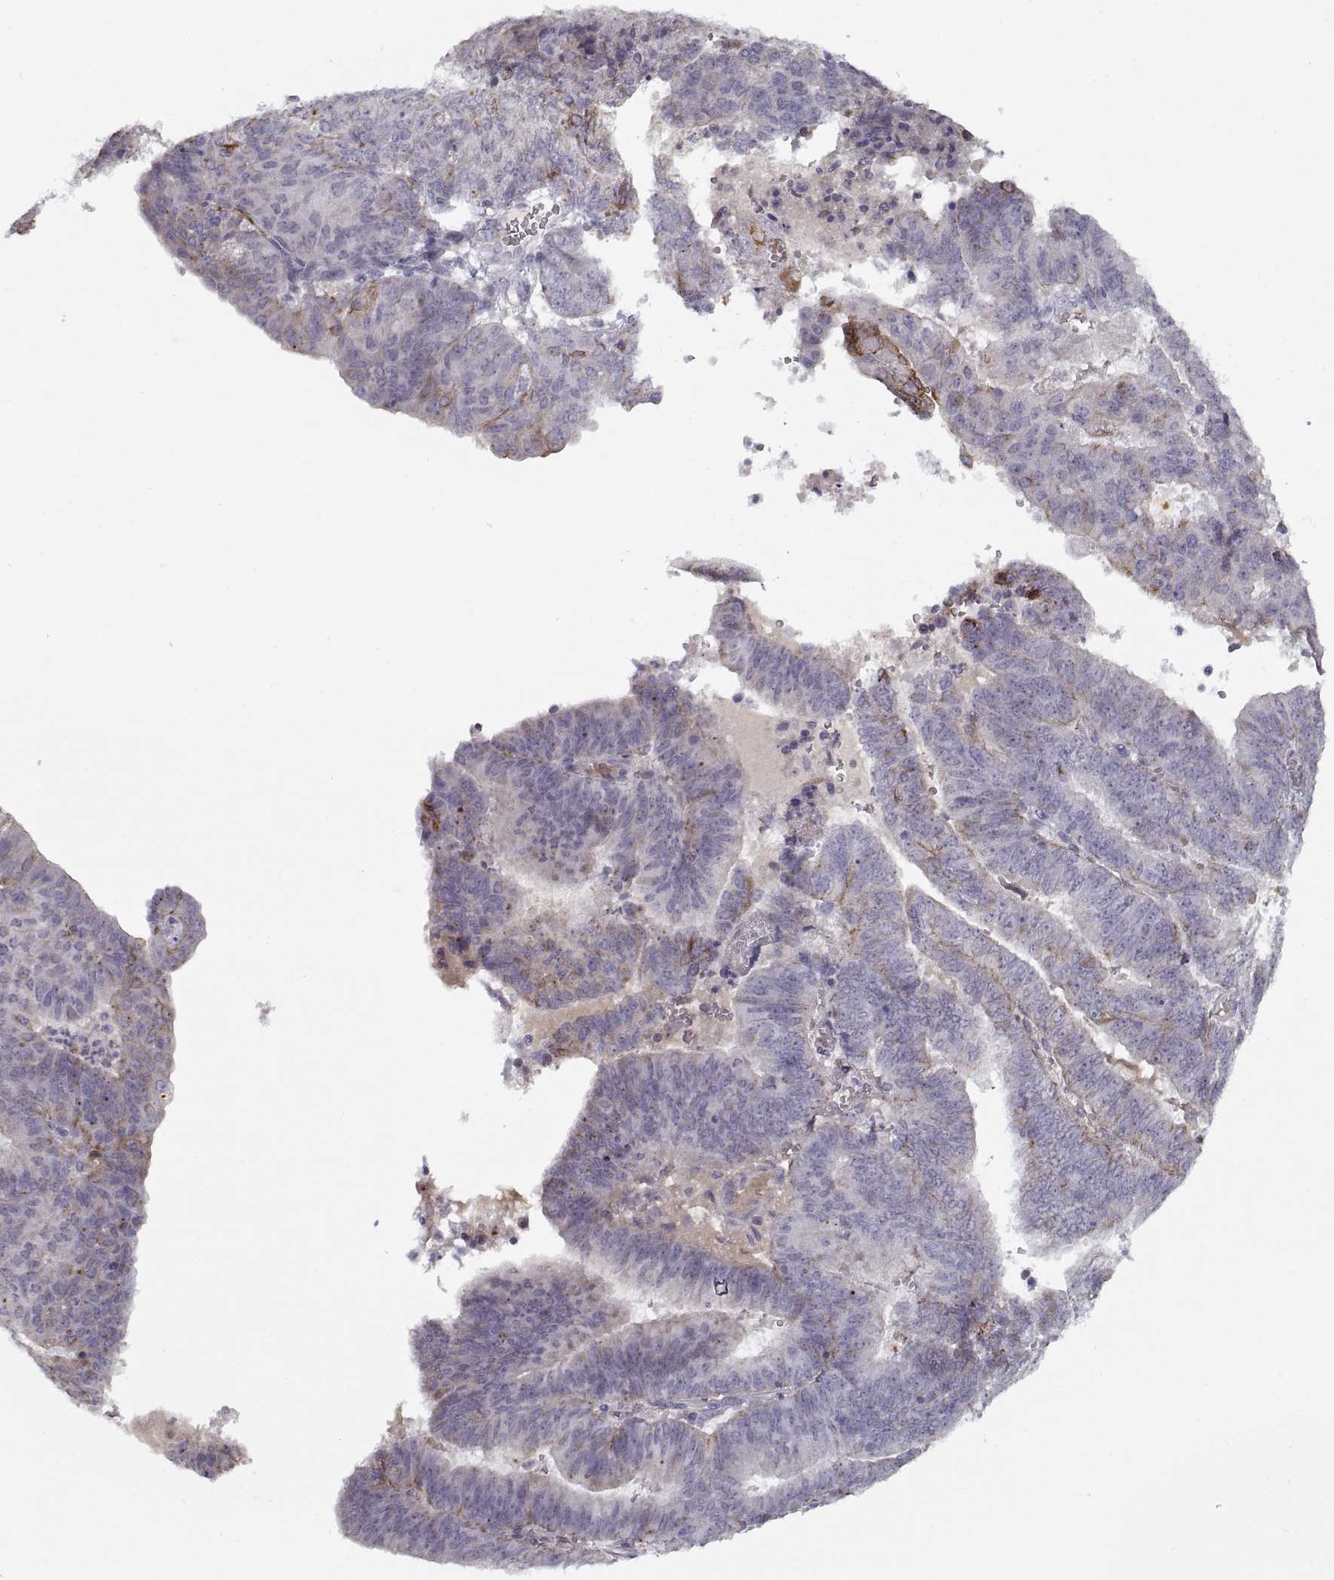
{"staining": {"intensity": "moderate", "quantity": "<25%", "location": "cytoplasmic/membranous"}, "tissue": "endometrial cancer", "cell_type": "Tumor cells", "image_type": "cancer", "snomed": [{"axis": "morphology", "description": "Adenocarcinoma, NOS"}, {"axis": "topography", "description": "Endometrium"}], "caption": "Endometrial adenocarcinoma was stained to show a protein in brown. There is low levels of moderate cytoplasmic/membranous positivity in about <25% of tumor cells.", "gene": "GAD2", "patient": {"sex": "female", "age": 82}}